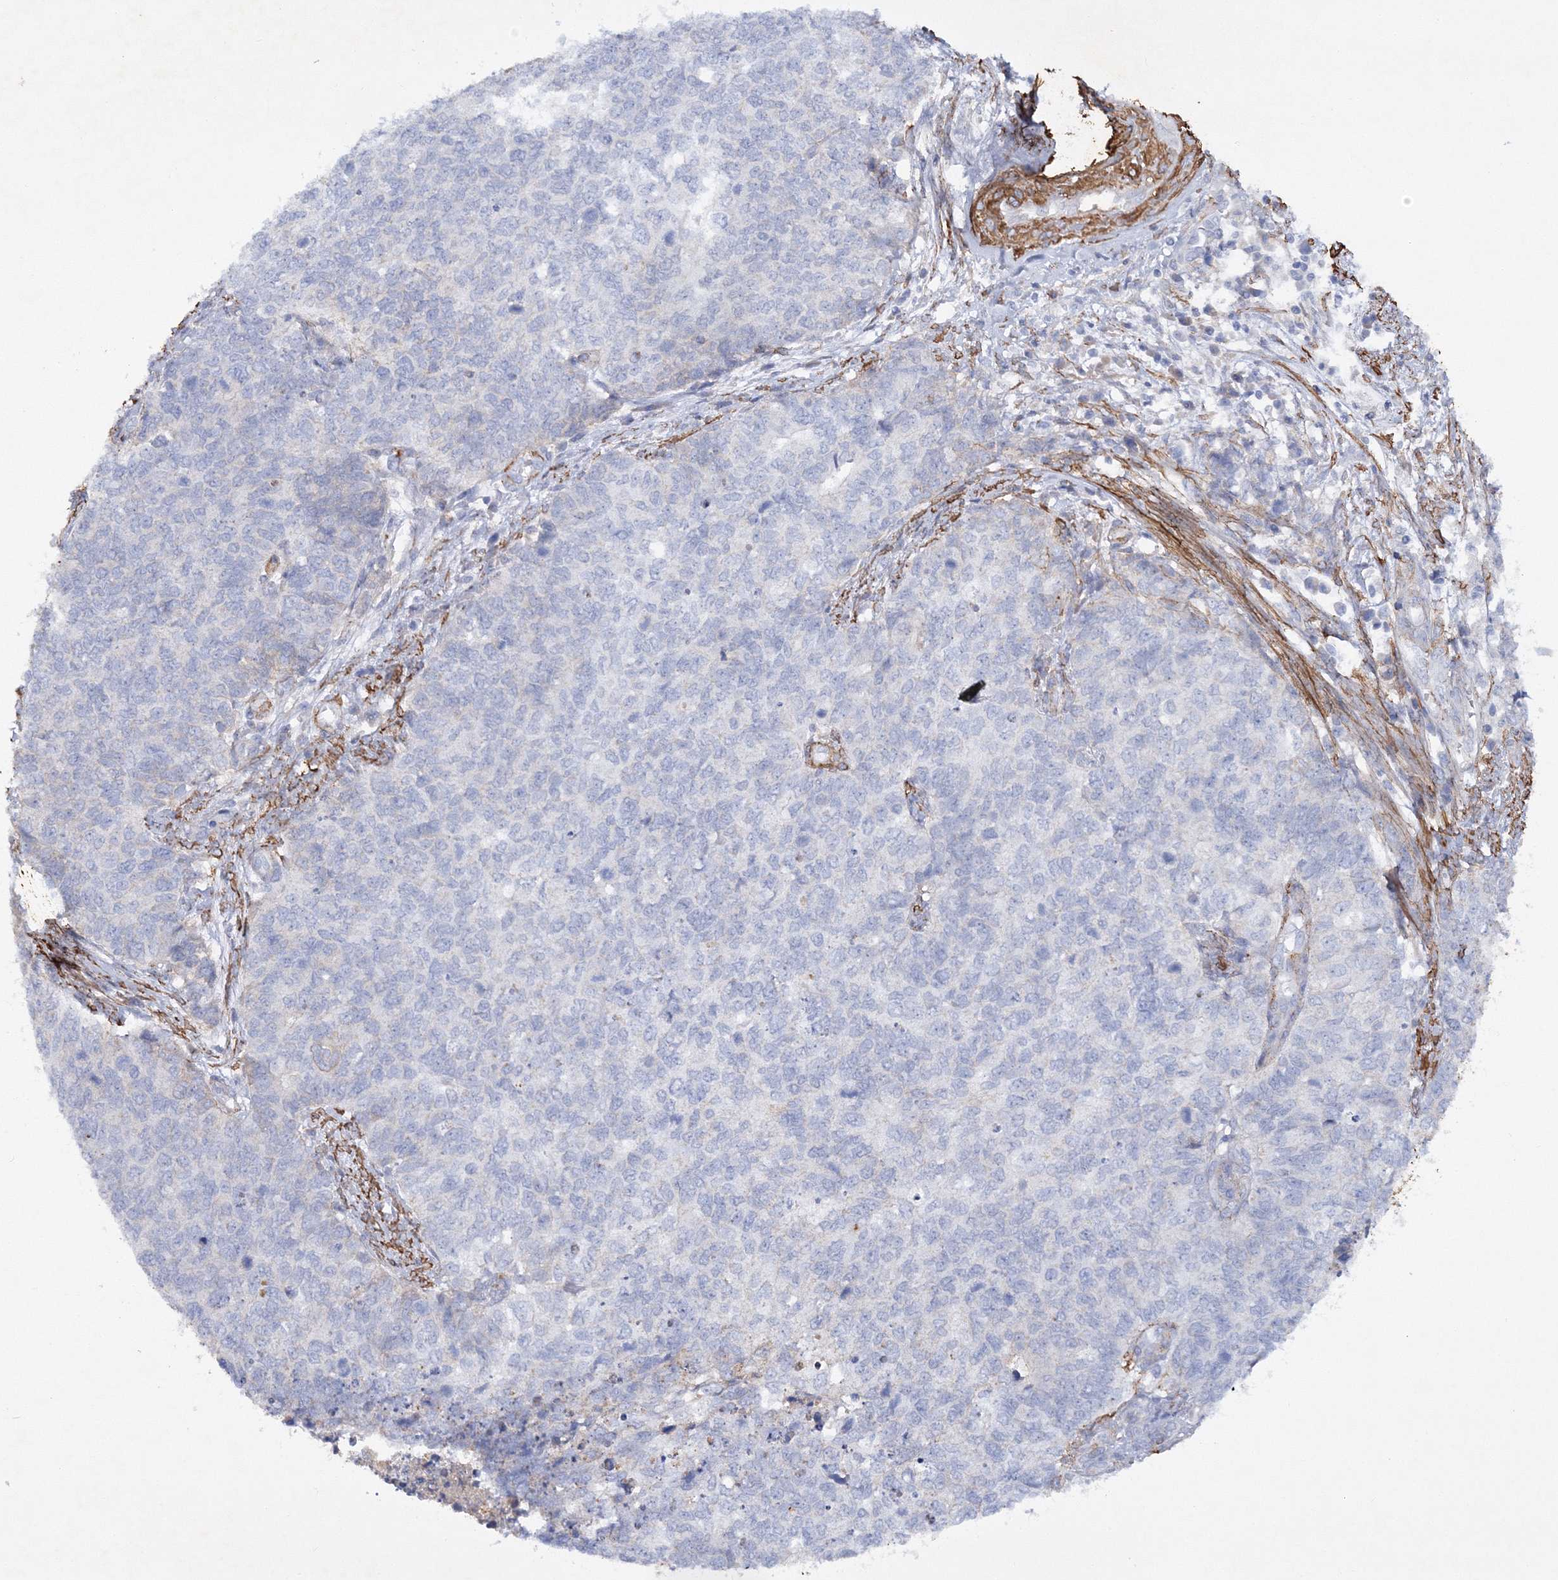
{"staining": {"intensity": "negative", "quantity": "none", "location": "none"}, "tissue": "cervical cancer", "cell_type": "Tumor cells", "image_type": "cancer", "snomed": [{"axis": "morphology", "description": "Squamous cell carcinoma, NOS"}, {"axis": "topography", "description": "Cervix"}], "caption": "Cervical cancer (squamous cell carcinoma) stained for a protein using immunohistochemistry shows no positivity tumor cells.", "gene": "RTN2", "patient": {"sex": "female", "age": 63}}